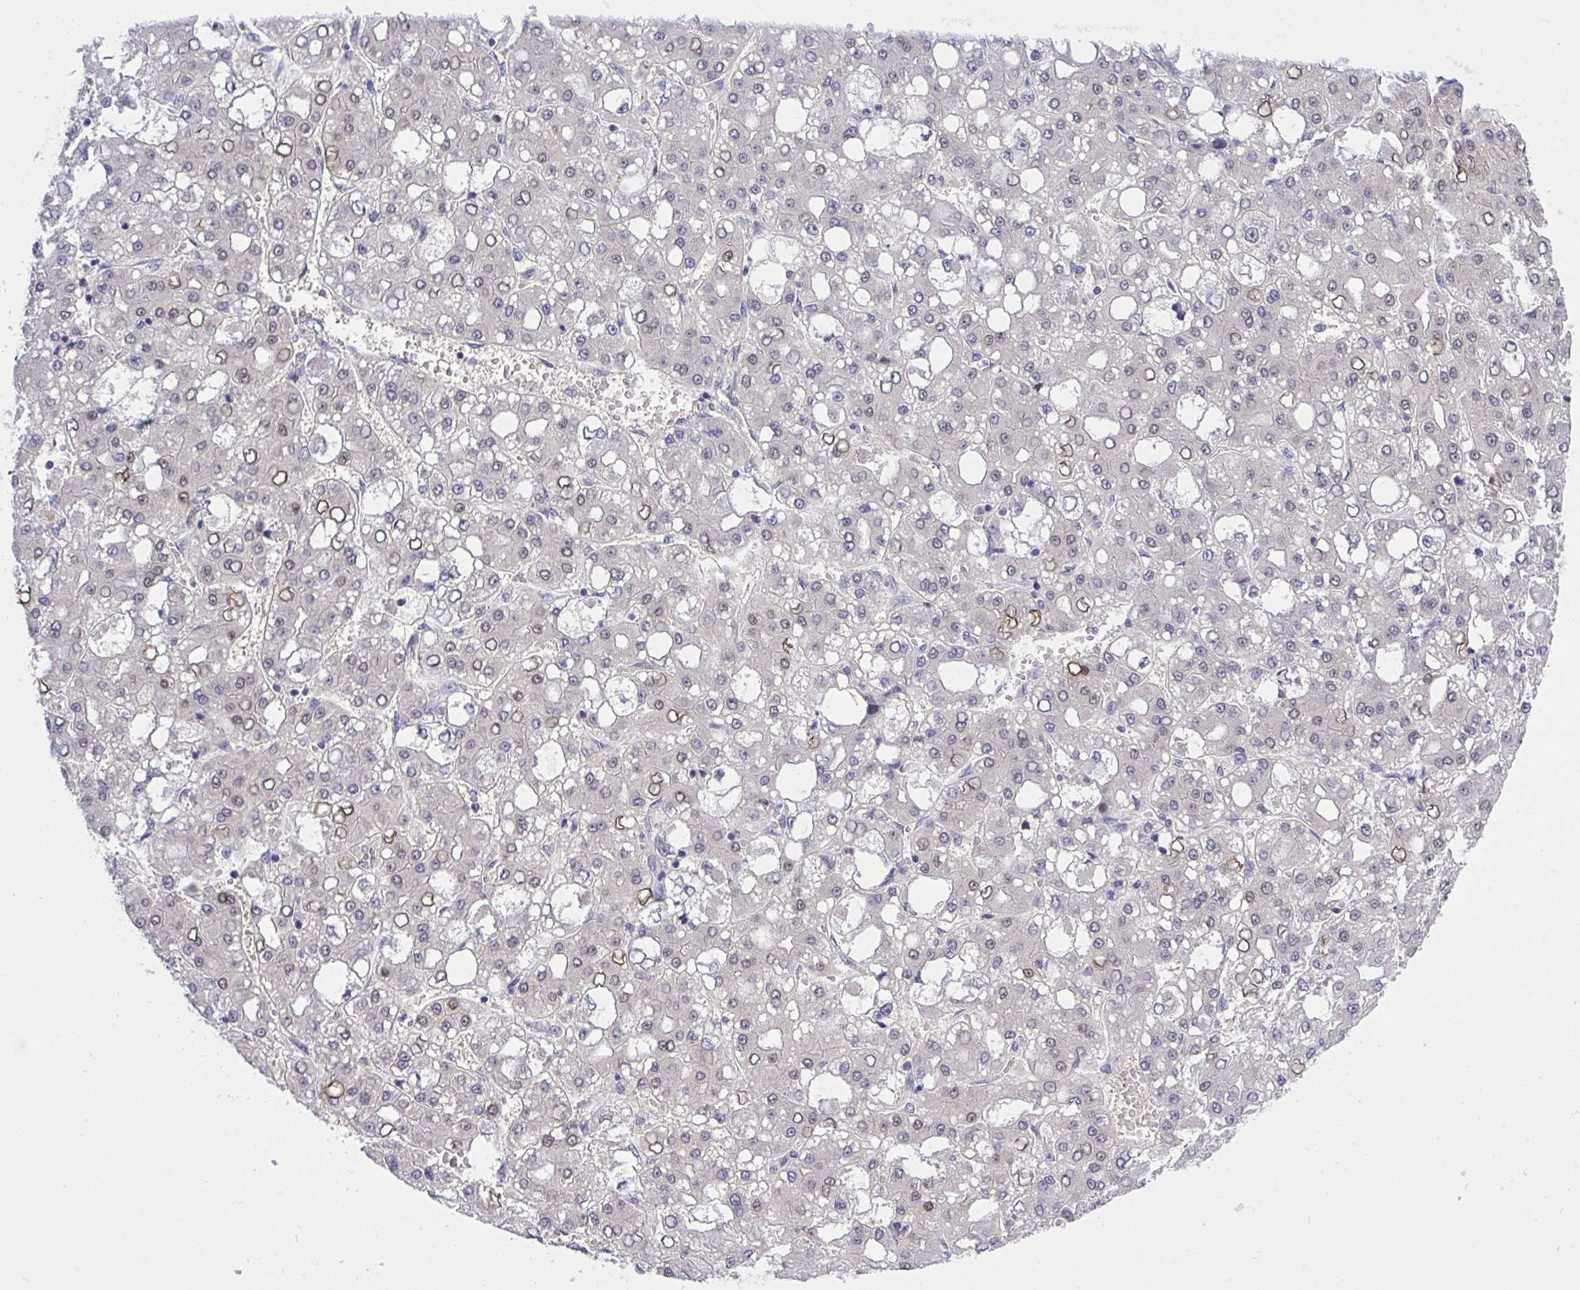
{"staining": {"intensity": "negative", "quantity": "none", "location": "none"}, "tissue": "liver cancer", "cell_type": "Tumor cells", "image_type": "cancer", "snomed": [{"axis": "morphology", "description": "Carcinoma, Hepatocellular, NOS"}, {"axis": "topography", "description": "Liver"}], "caption": "Tumor cells are negative for brown protein staining in liver cancer.", "gene": "THOP1", "patient": {"sex": "male", "age": 65}}